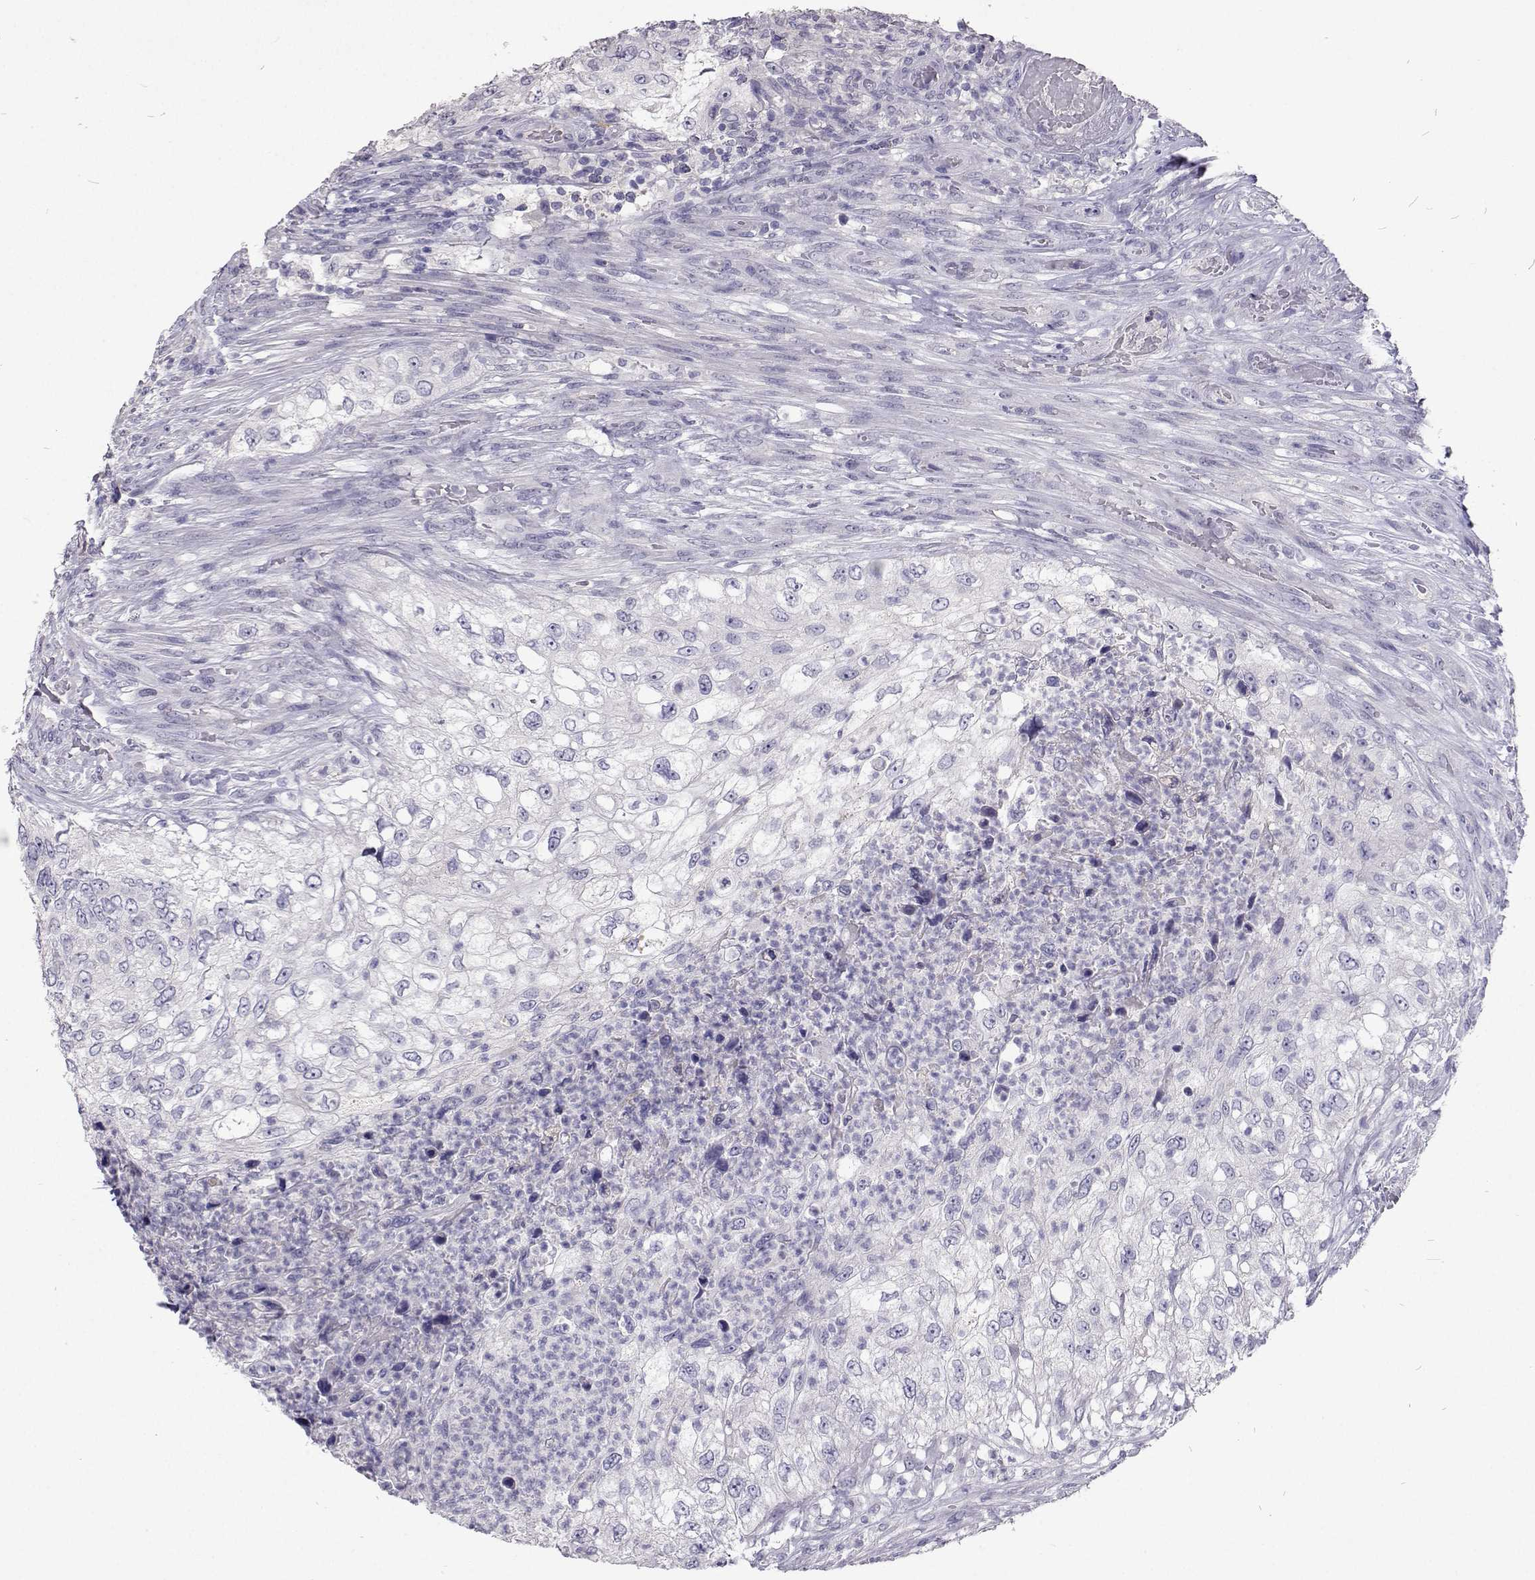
{"staining": {"intensity": "negative", "quantity": "none", "location": "none"}, "tissue": "urothelial cancer", "cell_type": "Tumor cells", "image_type": "cancer", "snomed": [{"axis": "morphology", "description": "Urothelial carcinoma, High grade"}, {"axis": "topography", "description": "Urinary bladder"}], "caption": "High power microscopy photomicrograph of an immunohistochemistry photomicrograph of high-grade urothelial carcinoma, revealing no significant expression in tumor cells.", "gene": "CFAP44", "patient": {"sex": "female", "age": 60}}